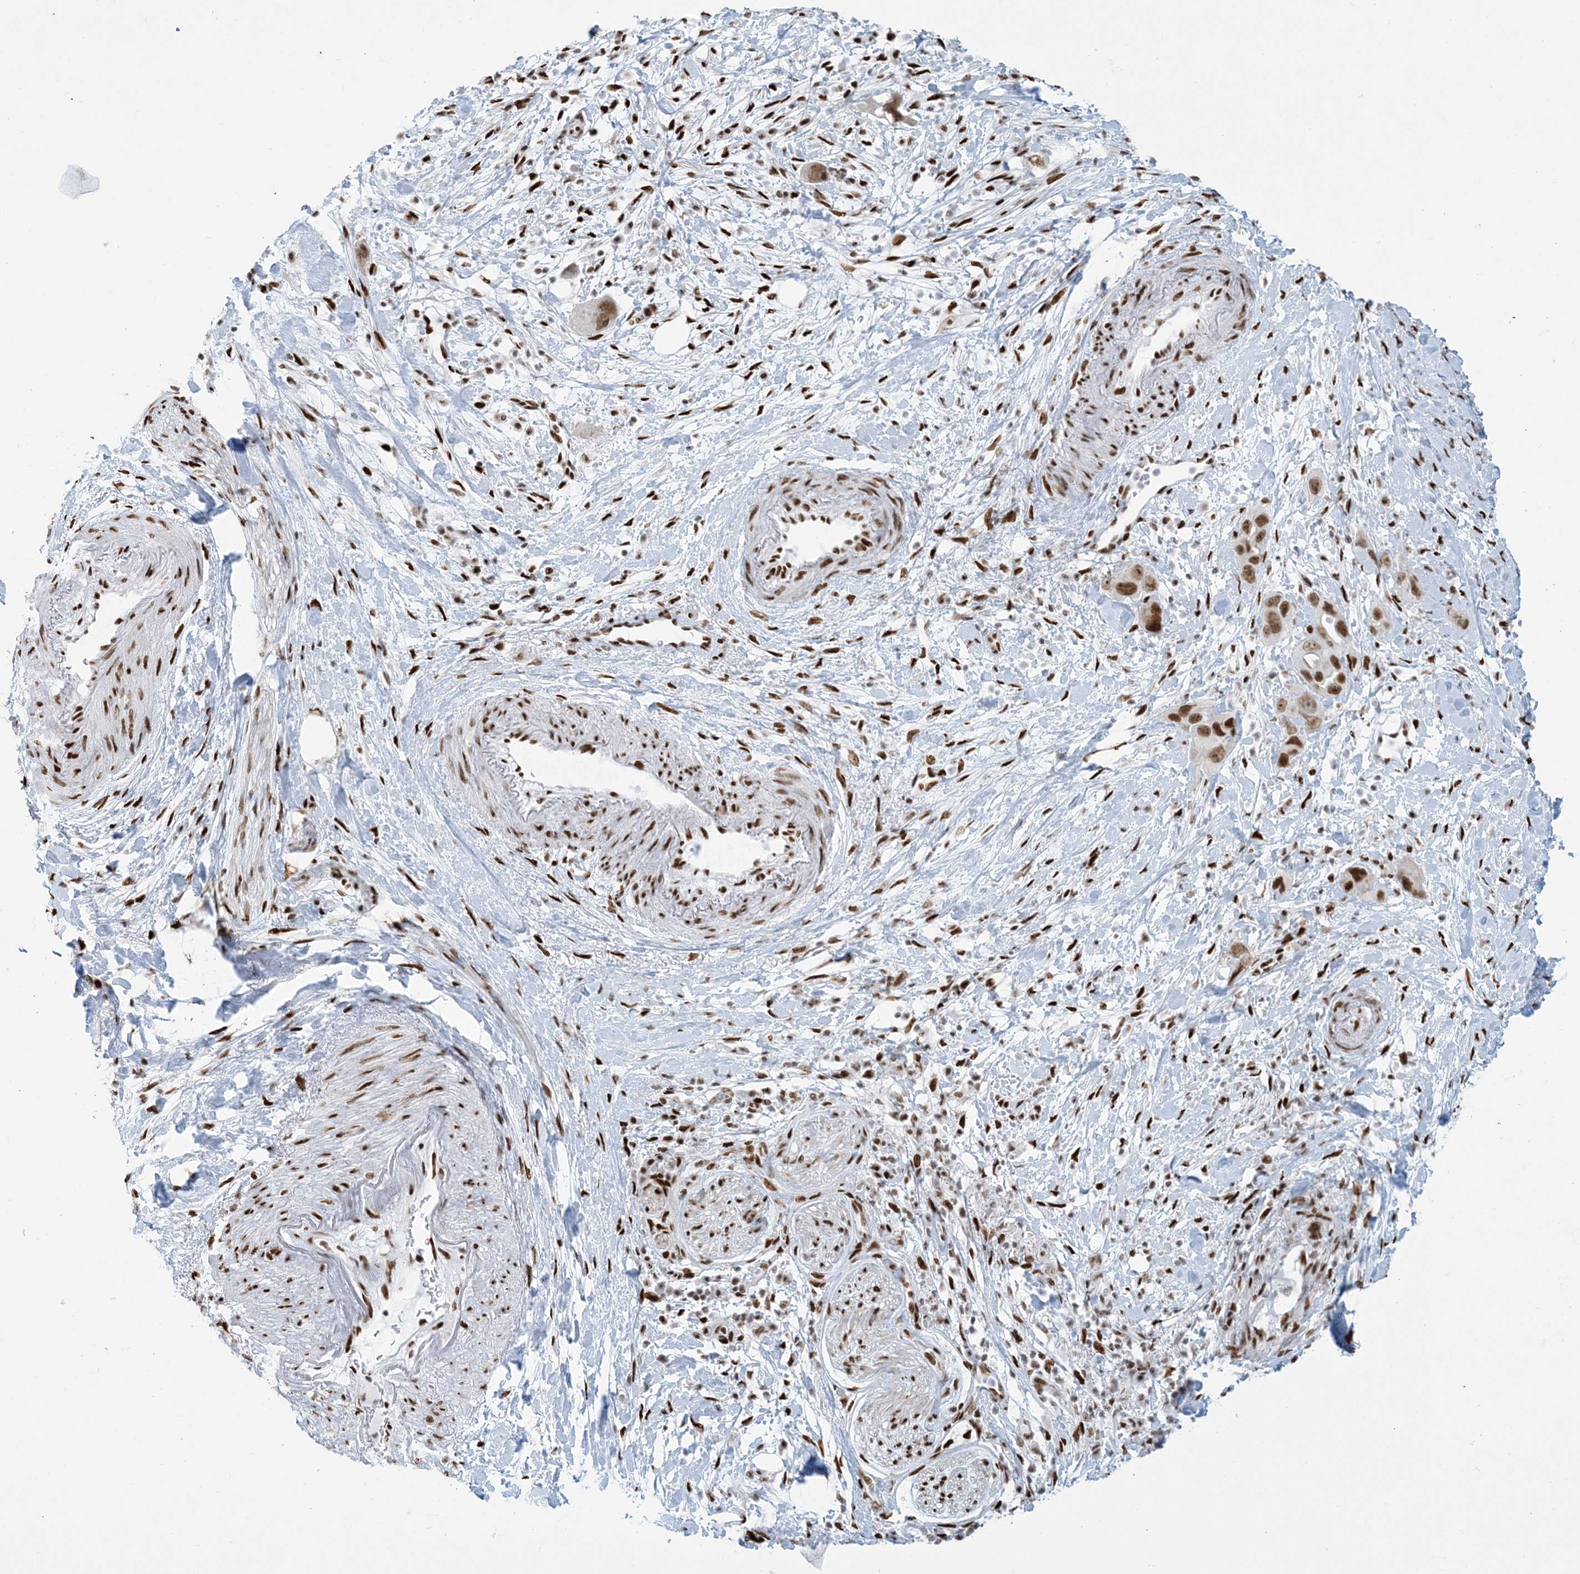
{"staining": {"intensity": "moderate", "quantity": ">75%", "location": "nuclear"}, "tissue": "pancreatic cancer", "cell_type": "Tumor cells", "image_type": "cancer", "snomed": [{"axis": "morphology", "description": "Adenocarcinoma, NOS"}, {"axis": "topography", "description": "Pancreas"}], "caption": "Brown immunohistochemical staining in human pancreatic adenocarcinoma reveals moderate nuclear staining in approximately >75% of tumor cells.", "gene": "STAG1", "patient": {"sex": "female", "age": 71}}